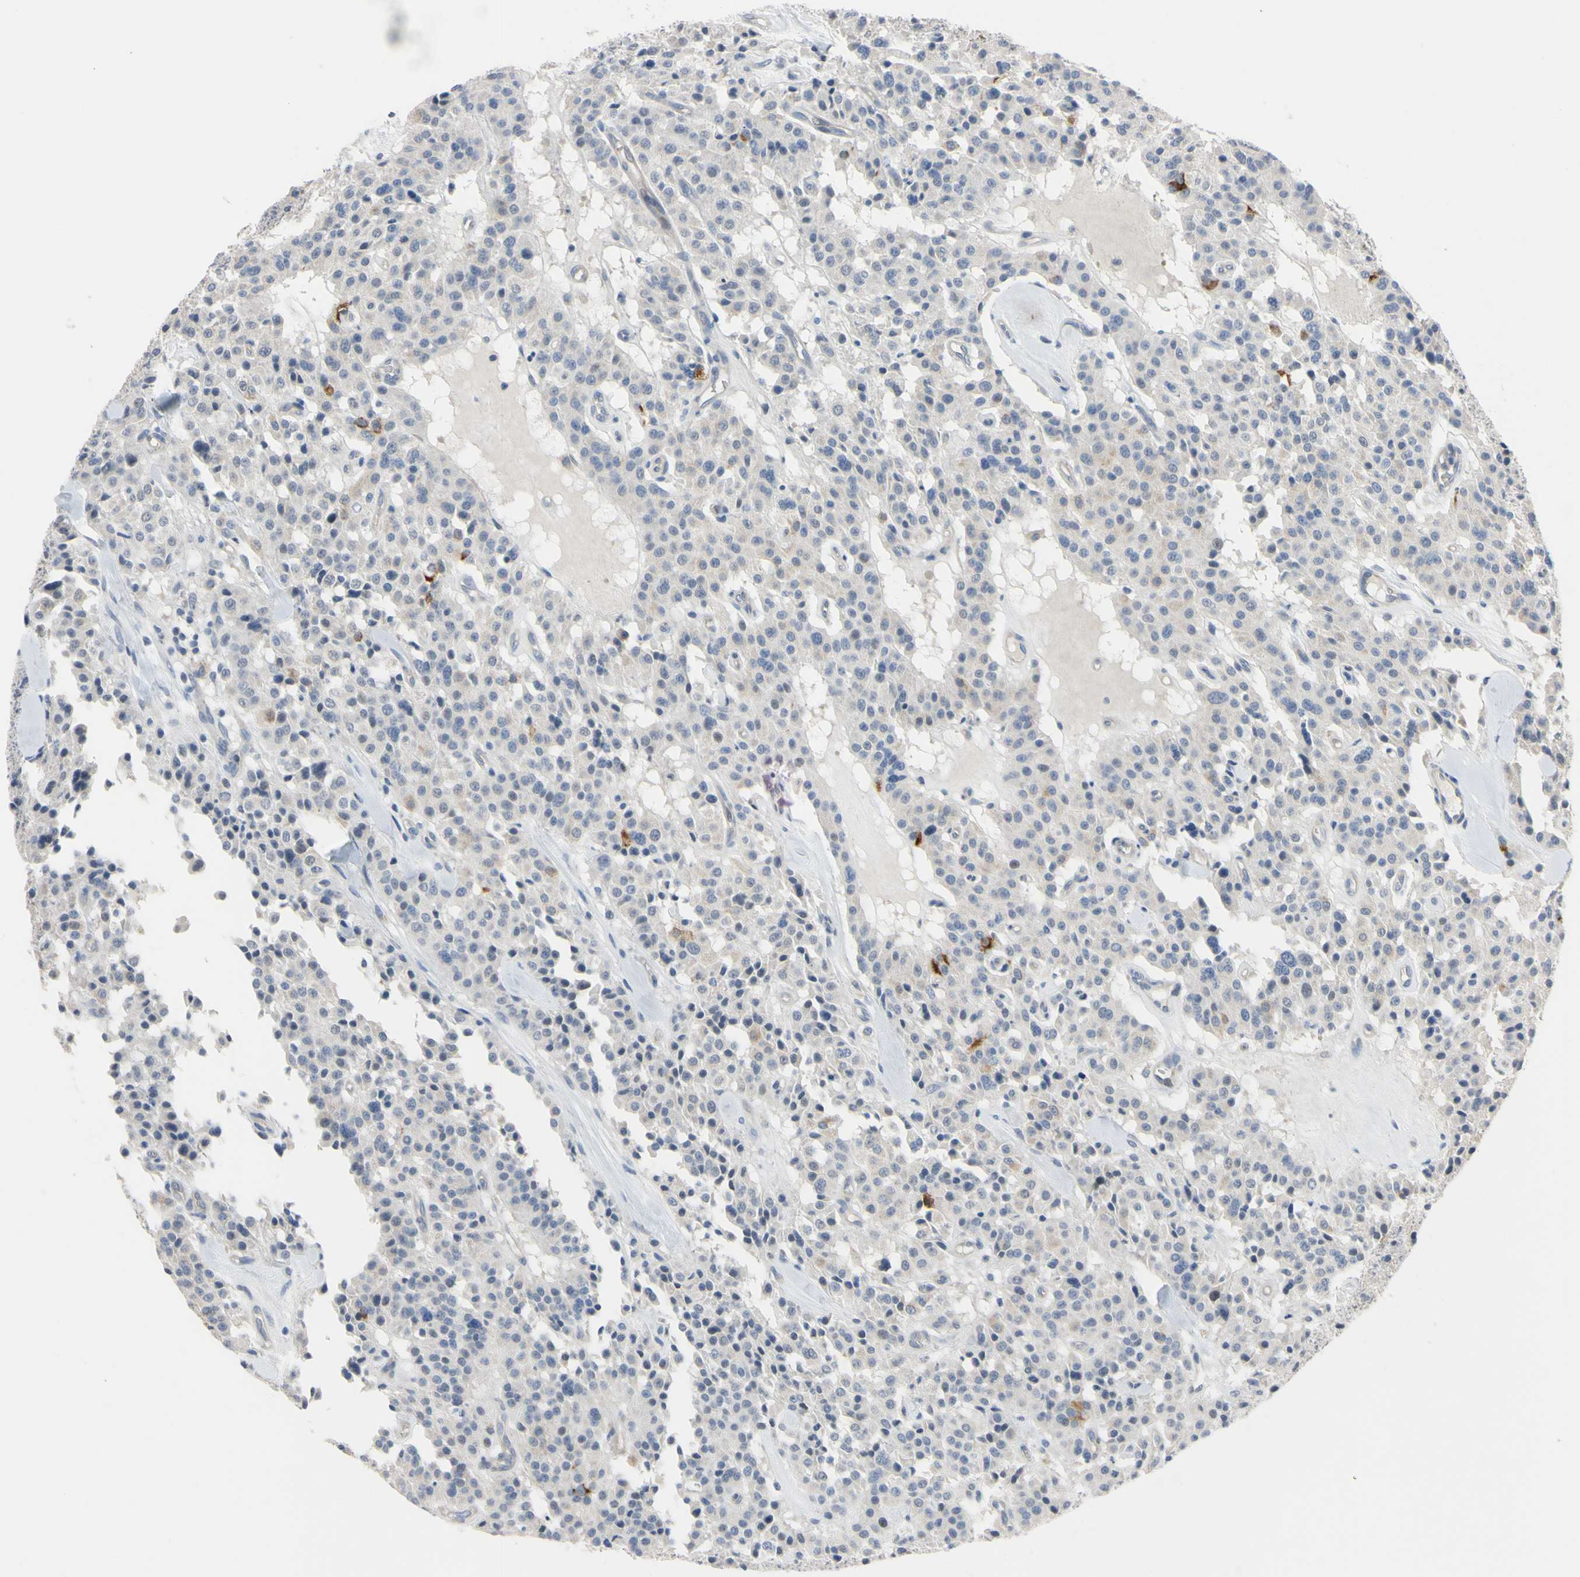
{"staining": {"intensity": "moderate", "quantity": "<25%", "location": "cytoplasmic/membranous"}, "tissue": "carcinoid", "cell_type": "Tumor cells", "image_type": "cancer", "snomed": [{"axis": "morphology", "description": "Carcinoid, malignant, NOS"}, {"axis": "topography", "description": "Lung"}], "caption": "High-power microscopy captured an immunohistochemistry (IHC) image of carcinoid, revealing moderate cytoplasmic/membranous positivity in approximately <25% of tumor cells.", "gene": "LHX9", "patient": {"sex": "male", "age": 30}}